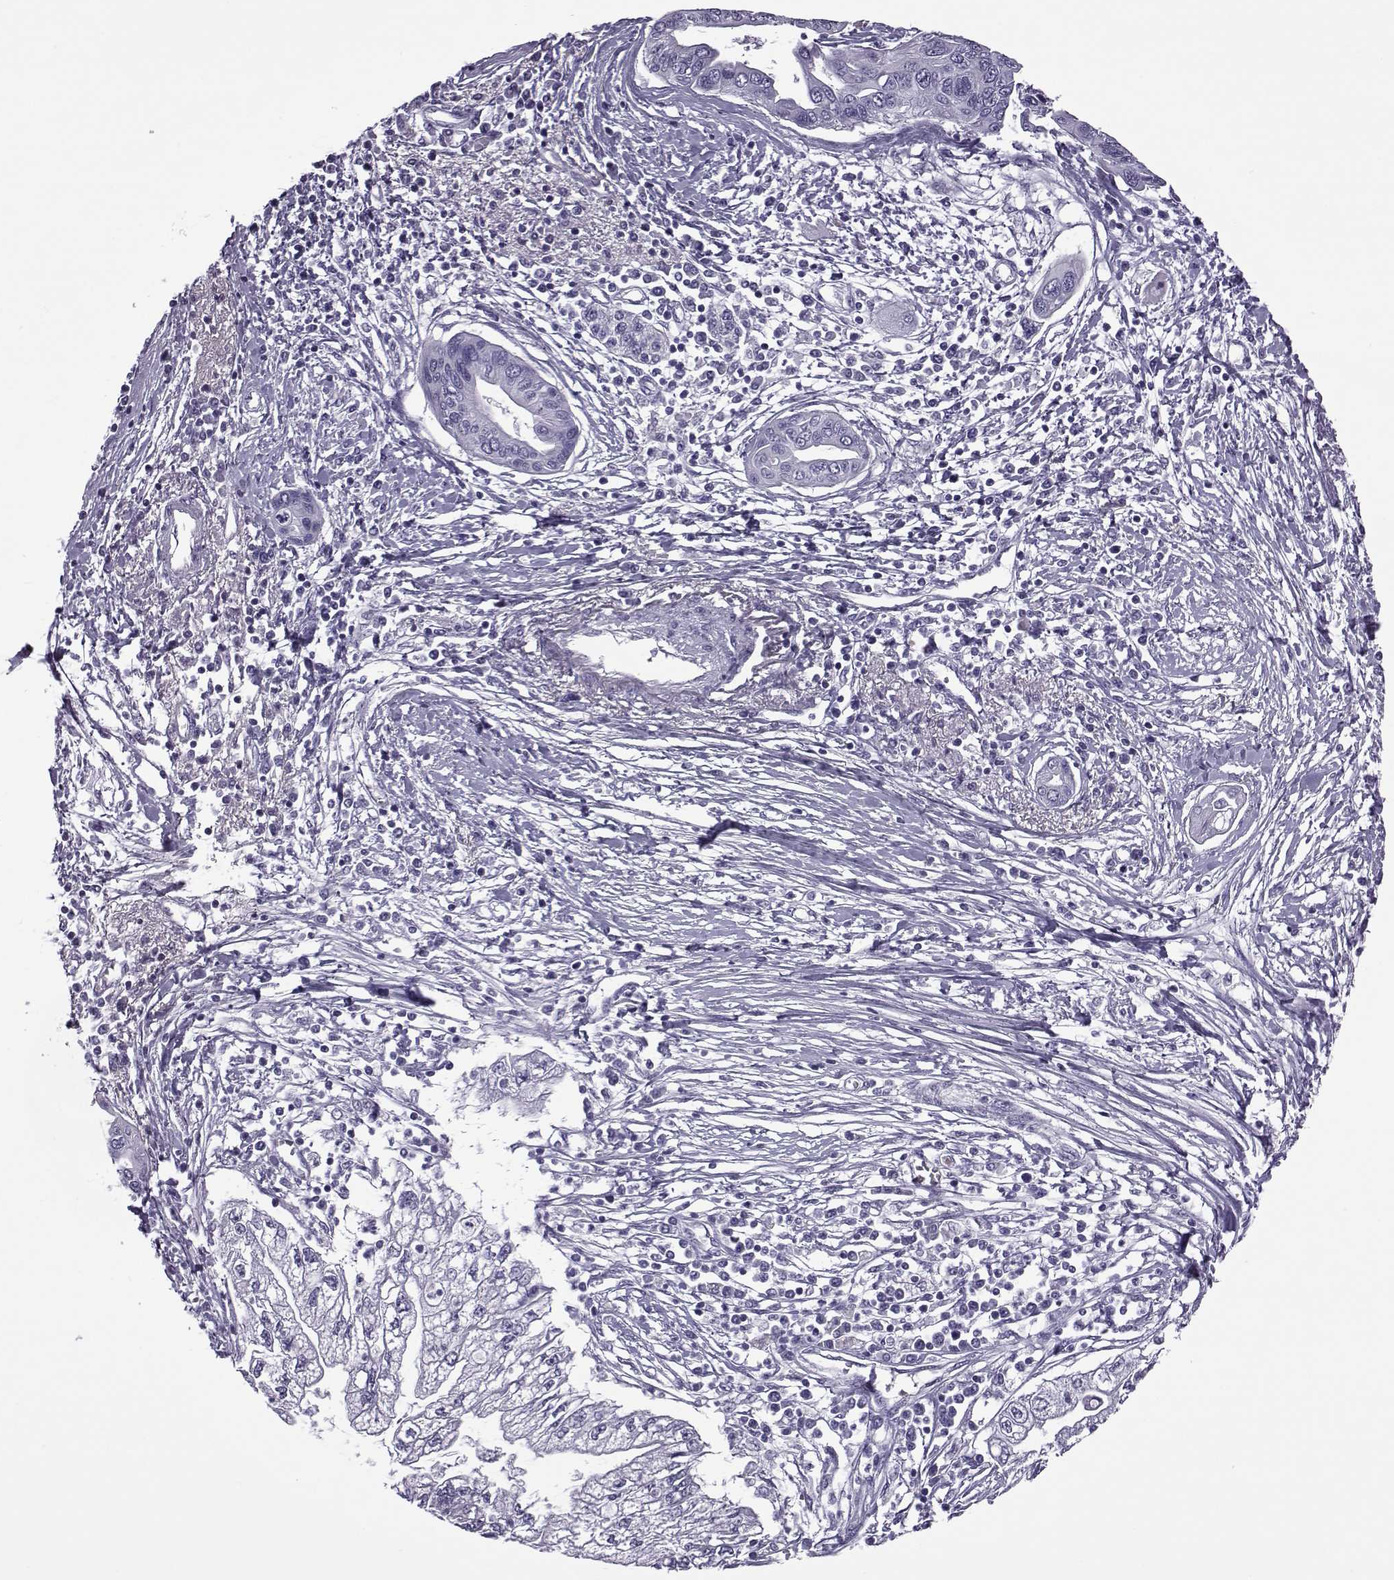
{"staining": {"intensity": "negative", "quantity": "none", "location": "none"}, "tissue": "pancreatic cancer", "cell_type": "Tumor cells", "image_type": "cancer", "snomed": [{"axis": "morphology", "description": "Adenocarcinoma, NOS"}, {"axis": "topography", "description": "Pancreas"}], "caption": "Pancreatic adenocarcinoma was stained to show a protein in brown. There is no significant expression in tumor cells.", "gene": "OIP5", "patient": {"sex": "male", "age": 70}}